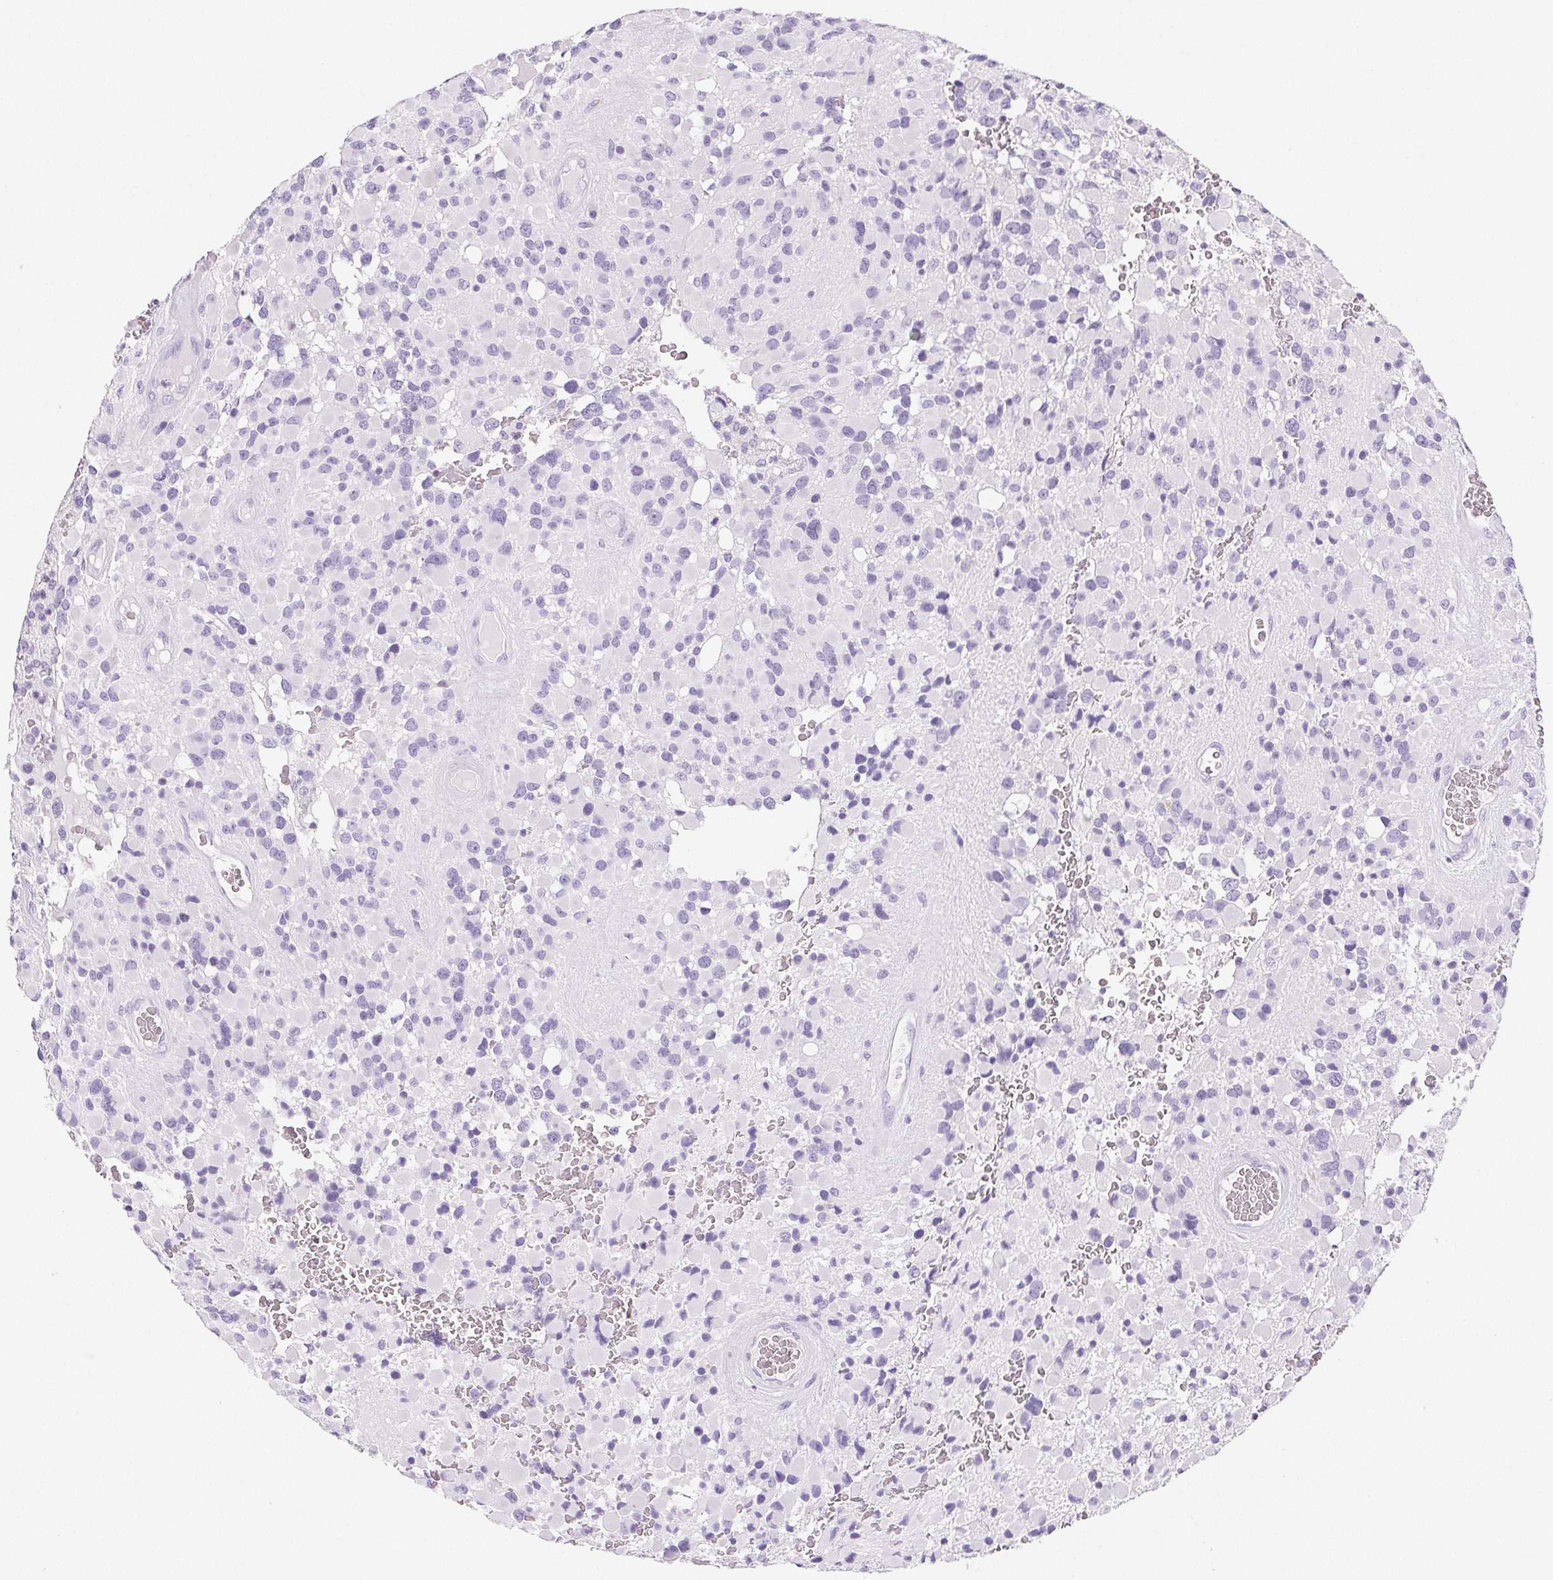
{"staining": {"intensity": "negative", "quantity": "none", "location": "none"}, "tissue": "glioma", "cell_type": "Tumor cells", "image_type": "cancer", "snomed": [{"axis": "morphology", "description": "Glioma, malignant, High grade"}, {"axis": "topography", "description": "Brain"}], "caption": "A photomicrograph of human malignant high-grade glioma is negative for staining in tumor cells.", "gene": "BEND2", "patient": {"sex": "female", "age": 40}}